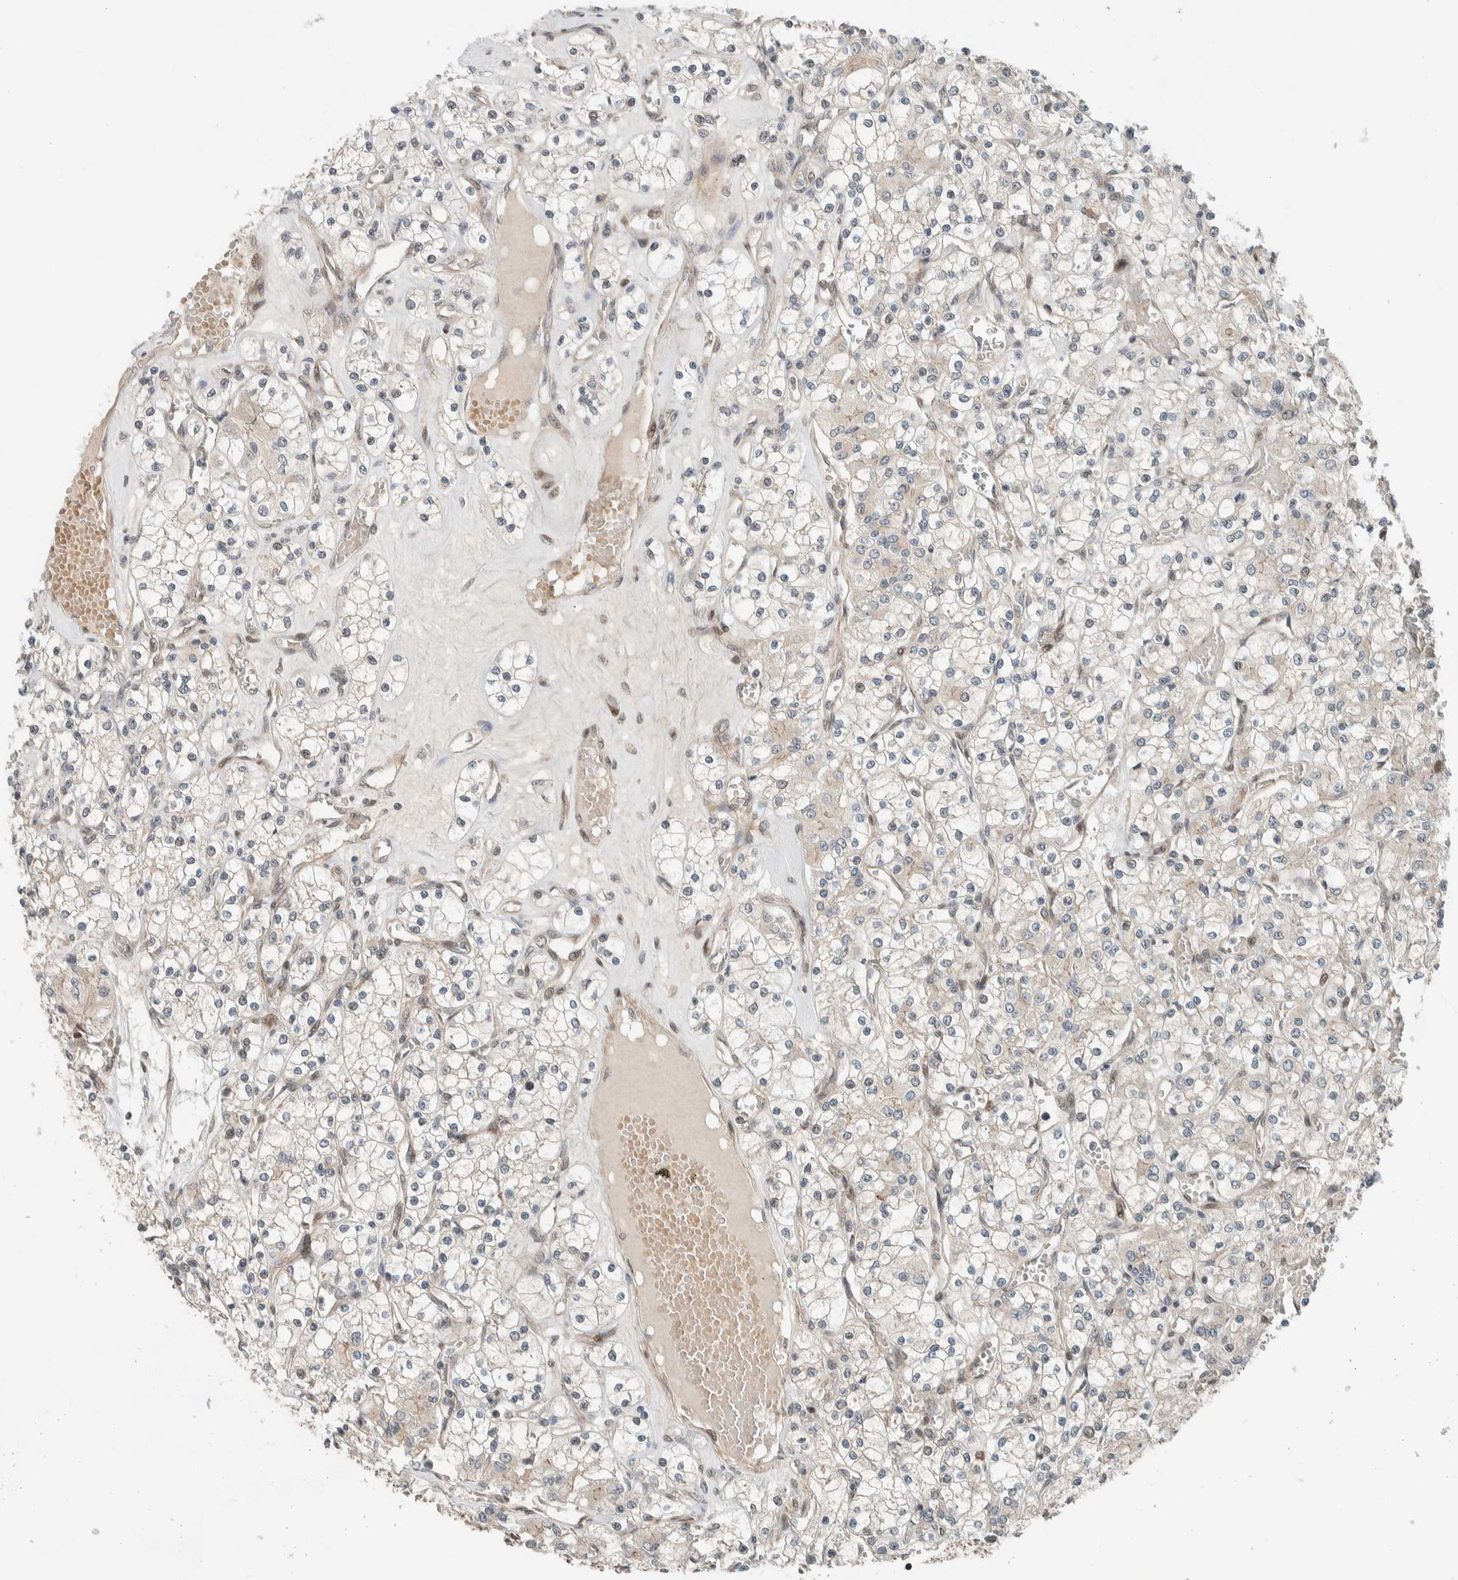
{"staining": {"intensity": "negative", "quantity": "none", "location": "none"}, "tissue": "renal cancer", "cell_type": "Tumor cells", "image_type": "cancer", "snomed": [{"axis": "morphology", "description": "Adenocarcinoma, NOS"}, {"axis": "topography", "description": "Kidney"}], "caption": "DAB (3,3'-diaminobenzidine) immunohistochemical staining of human renal cancer (adenocarcinoma) demonstrates no significant staining in tumor cells.", "gene": "STXBP4", "patient": {"sex": "female", "age": 59}}